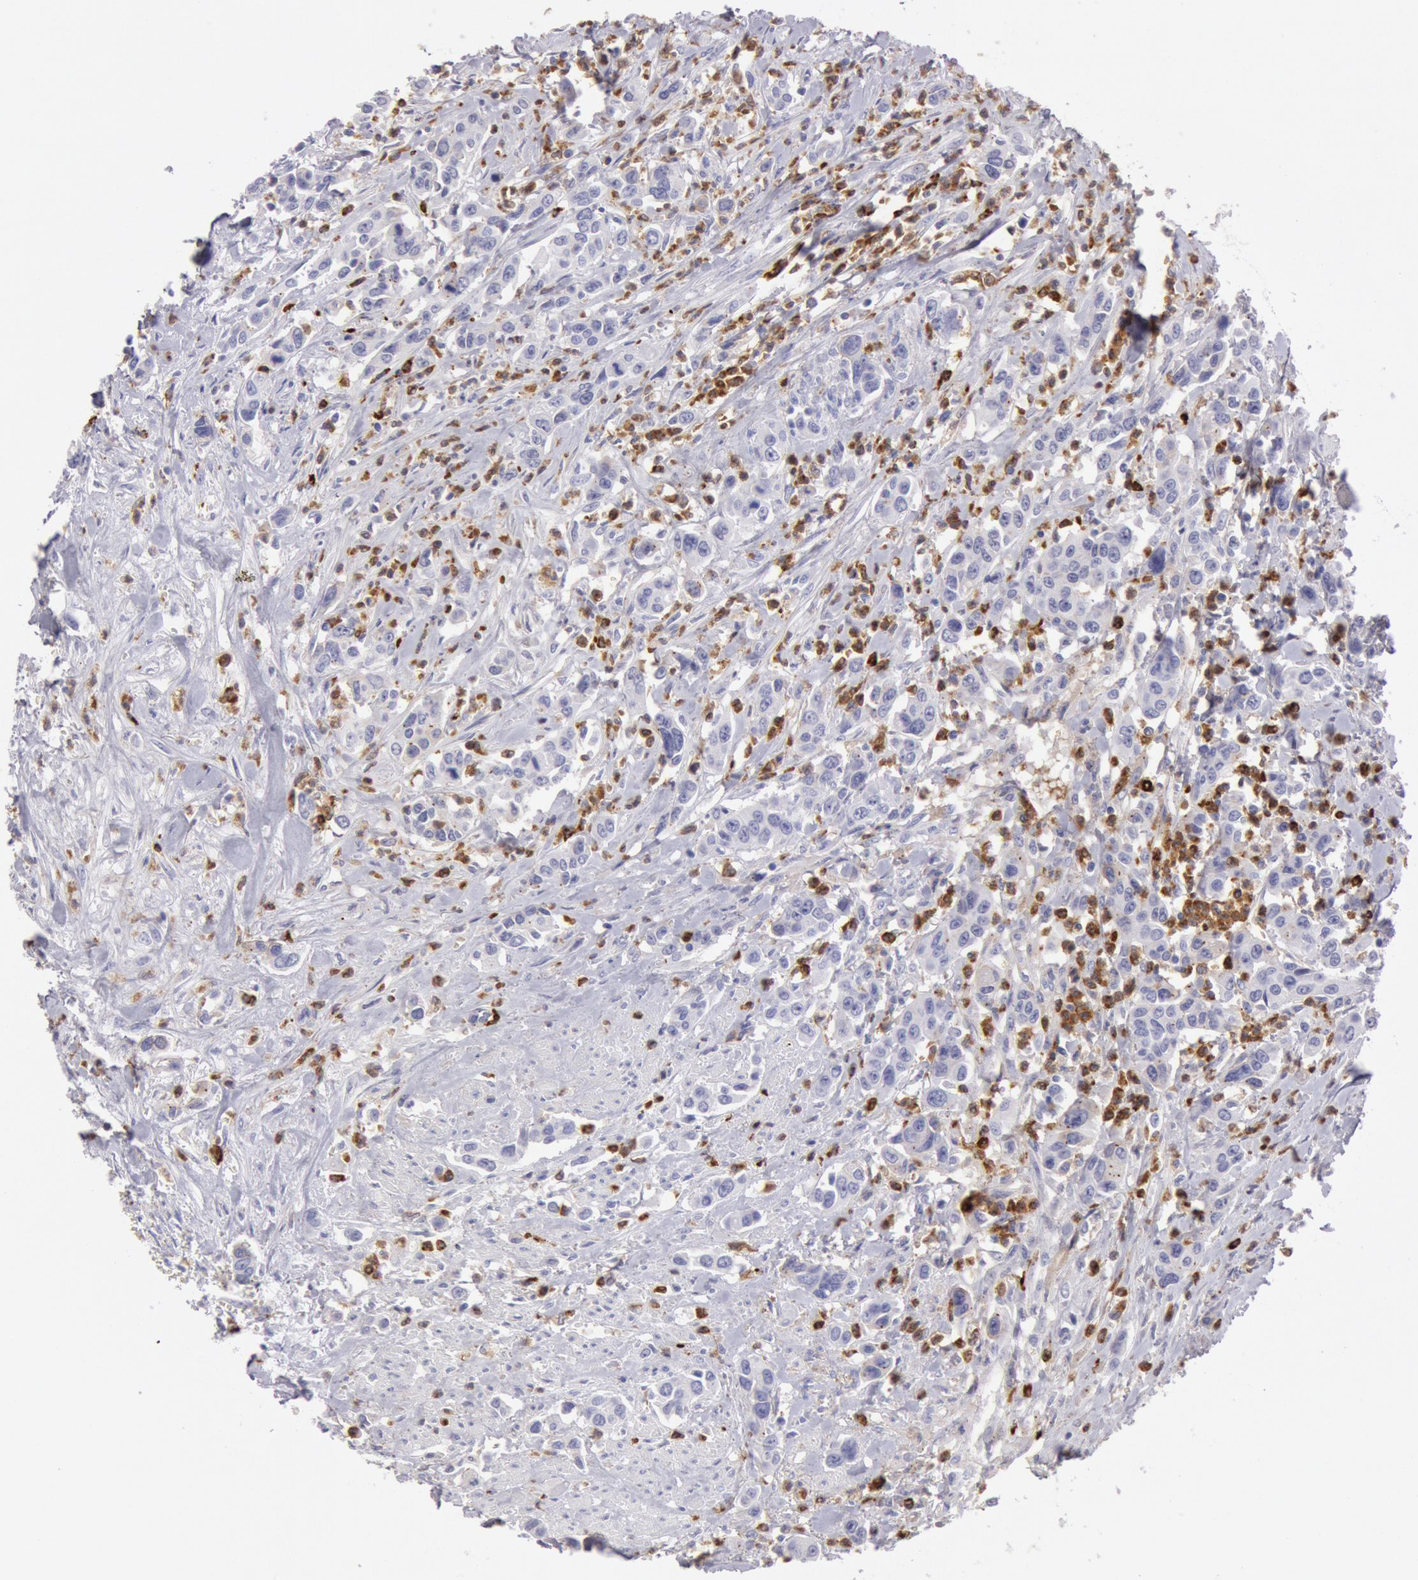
{"staining": {"intensity": "negative", "quantity": "none", "location": "none"}, "tissue": "urothelial cancer", "cell_type": "Tumor cells", "image_type": "cancer", "snomed": [{"axis": "morphology", "description": "Urothelial carcinoma, High grade"}, {"axis": "topography", "description": "Urinary bladder"}], "caption": "DAB (3,3'-diaminobenzidine) immunohistochemical staining of human high-grade urothelial carcinoma displays no significant staining in tumor cells. (Immunohistochemistry (ihc), brightfield microscopy, high magnification).", "gene": "FCN1", "patient": {"sex": "male", "age": 86}}